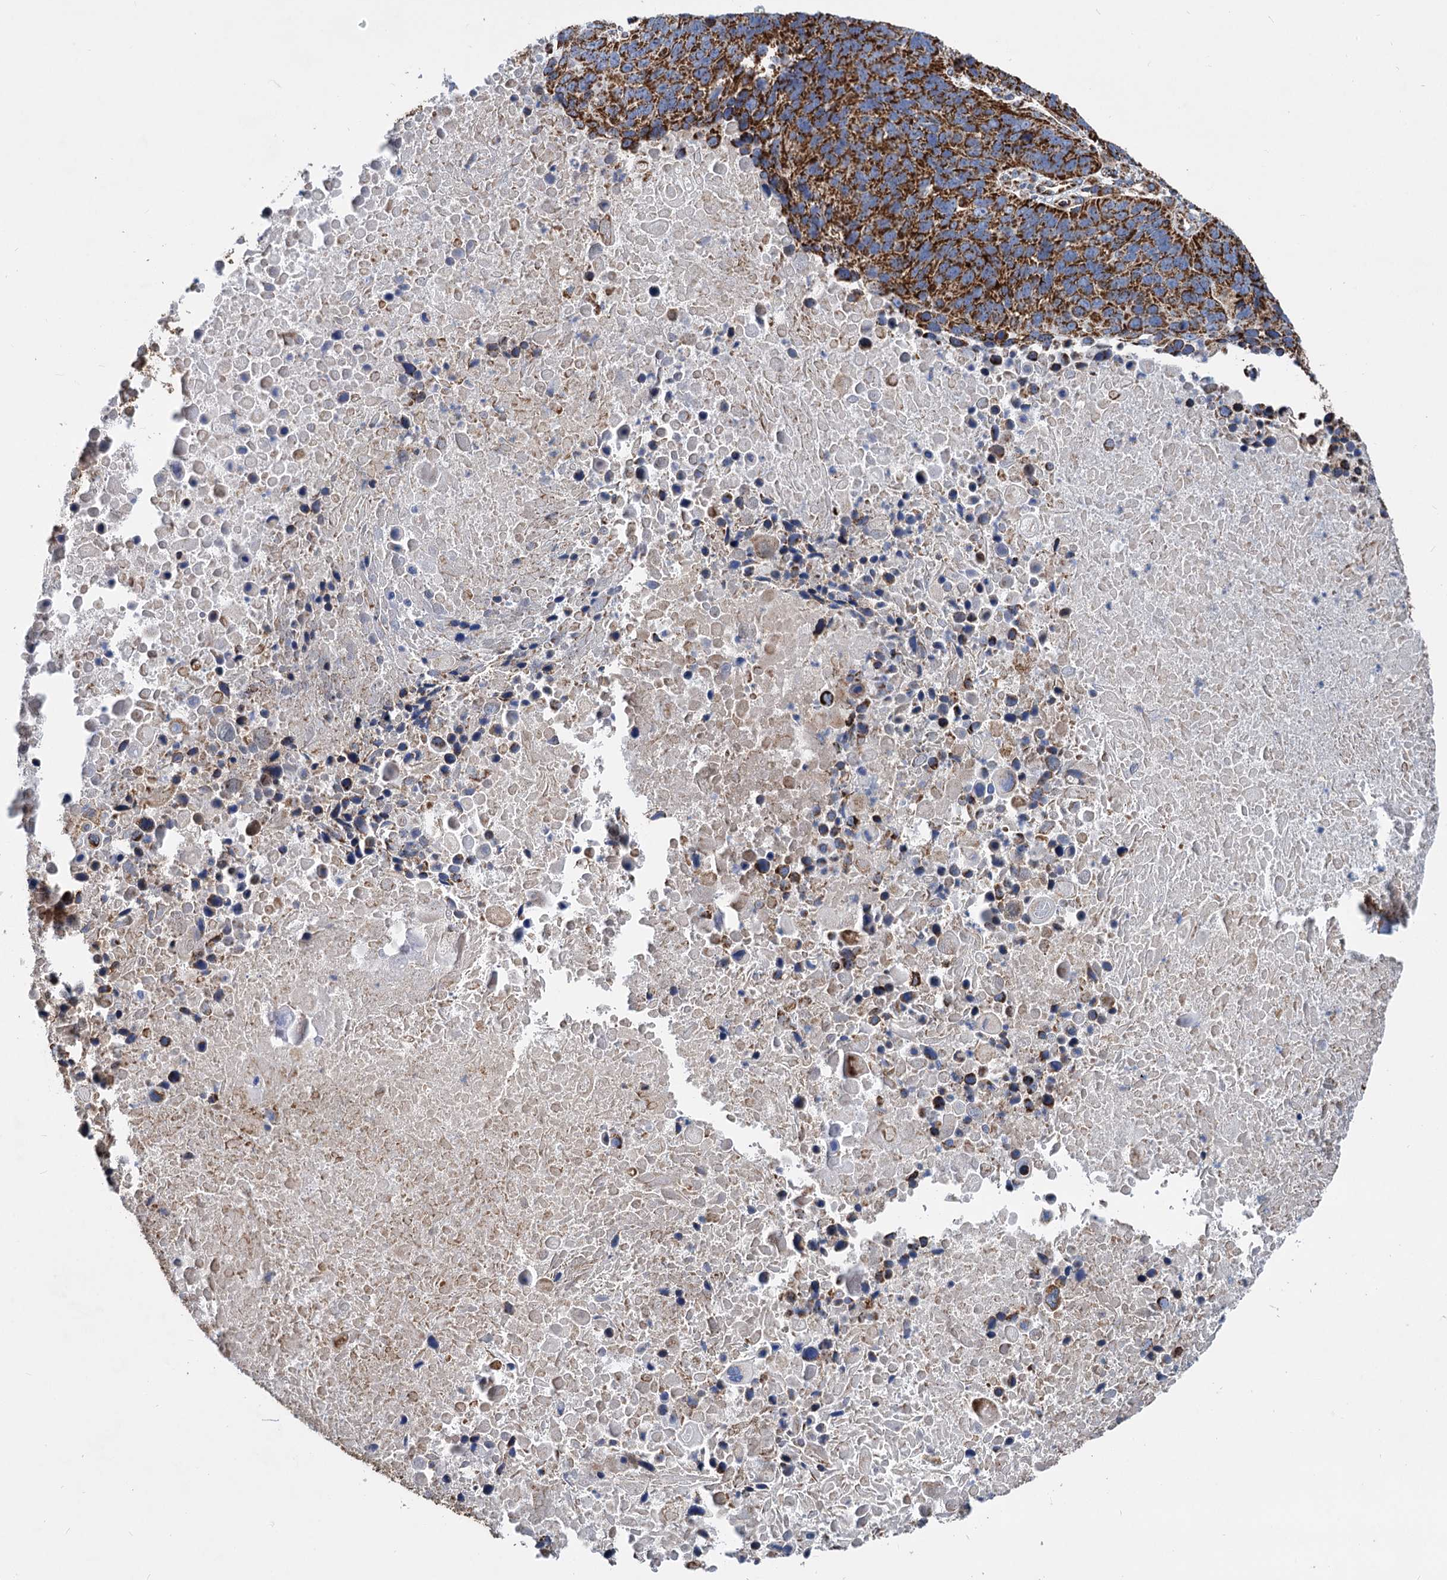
{"staining": {"intensity": "strong", "quantity": ">75%", "location": "cytoplasmic/membranous"}, "tissue": "lung cancer", "cell_type": "Tumor cells", "image_type": "cancer", "snomed": [{"axis": "morphology", "description": "Normal tissue, NOS"}, {"axis": "morphology", "description": "Squamous cell carcinoma, NOS"}, {"axis": "topography", "description": "Lymph node"}, {"axis": "topography", "description": "Lung"}], "caption": "Brown immunohistochemical staining in lung cancer demonstrates strong cytoplasmic/membranous expression in about >75% of tumor cells.", "gene": "TIMM10", "patient": {"sex": "male", "age": 66}}